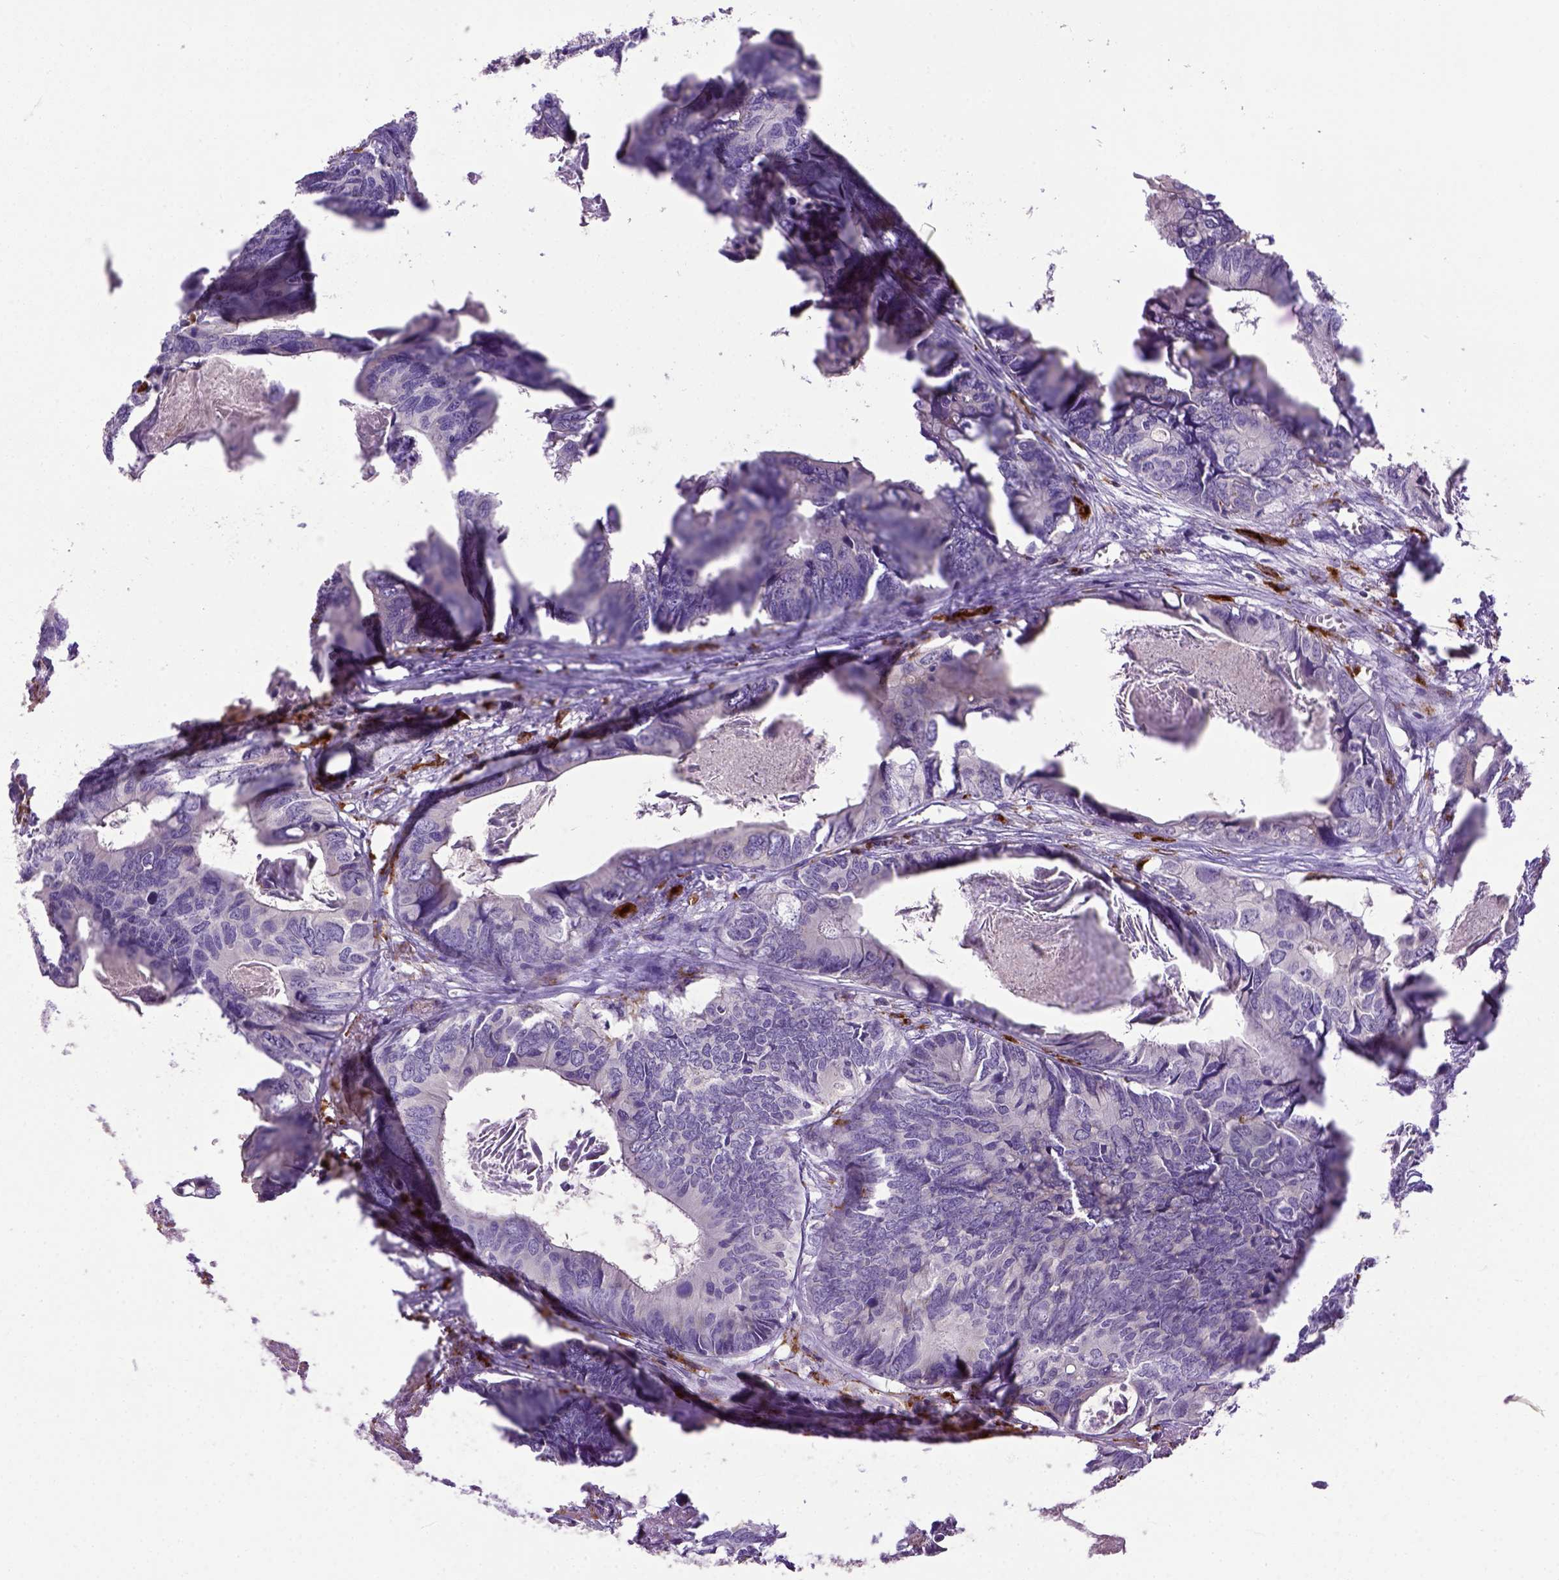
{"staining": {"intensity": "negative", "quantity": "none", "location": "none"}, "tissue": "colorectal cancer", "cell_type": "Tumor cells", "image_type": "cancer", "snomed": [{"axis": "morphology", "description": "Adenocarcinoma, NOS"}, {"axis": "topography", "description": "Colon"}], "caption": "The histopathology image demonstrates no significant positivity in tumor cells of adenocarcinoma (colorectal).", "gene": "CD68", "patient": {"sex": "female", "age": 82}}